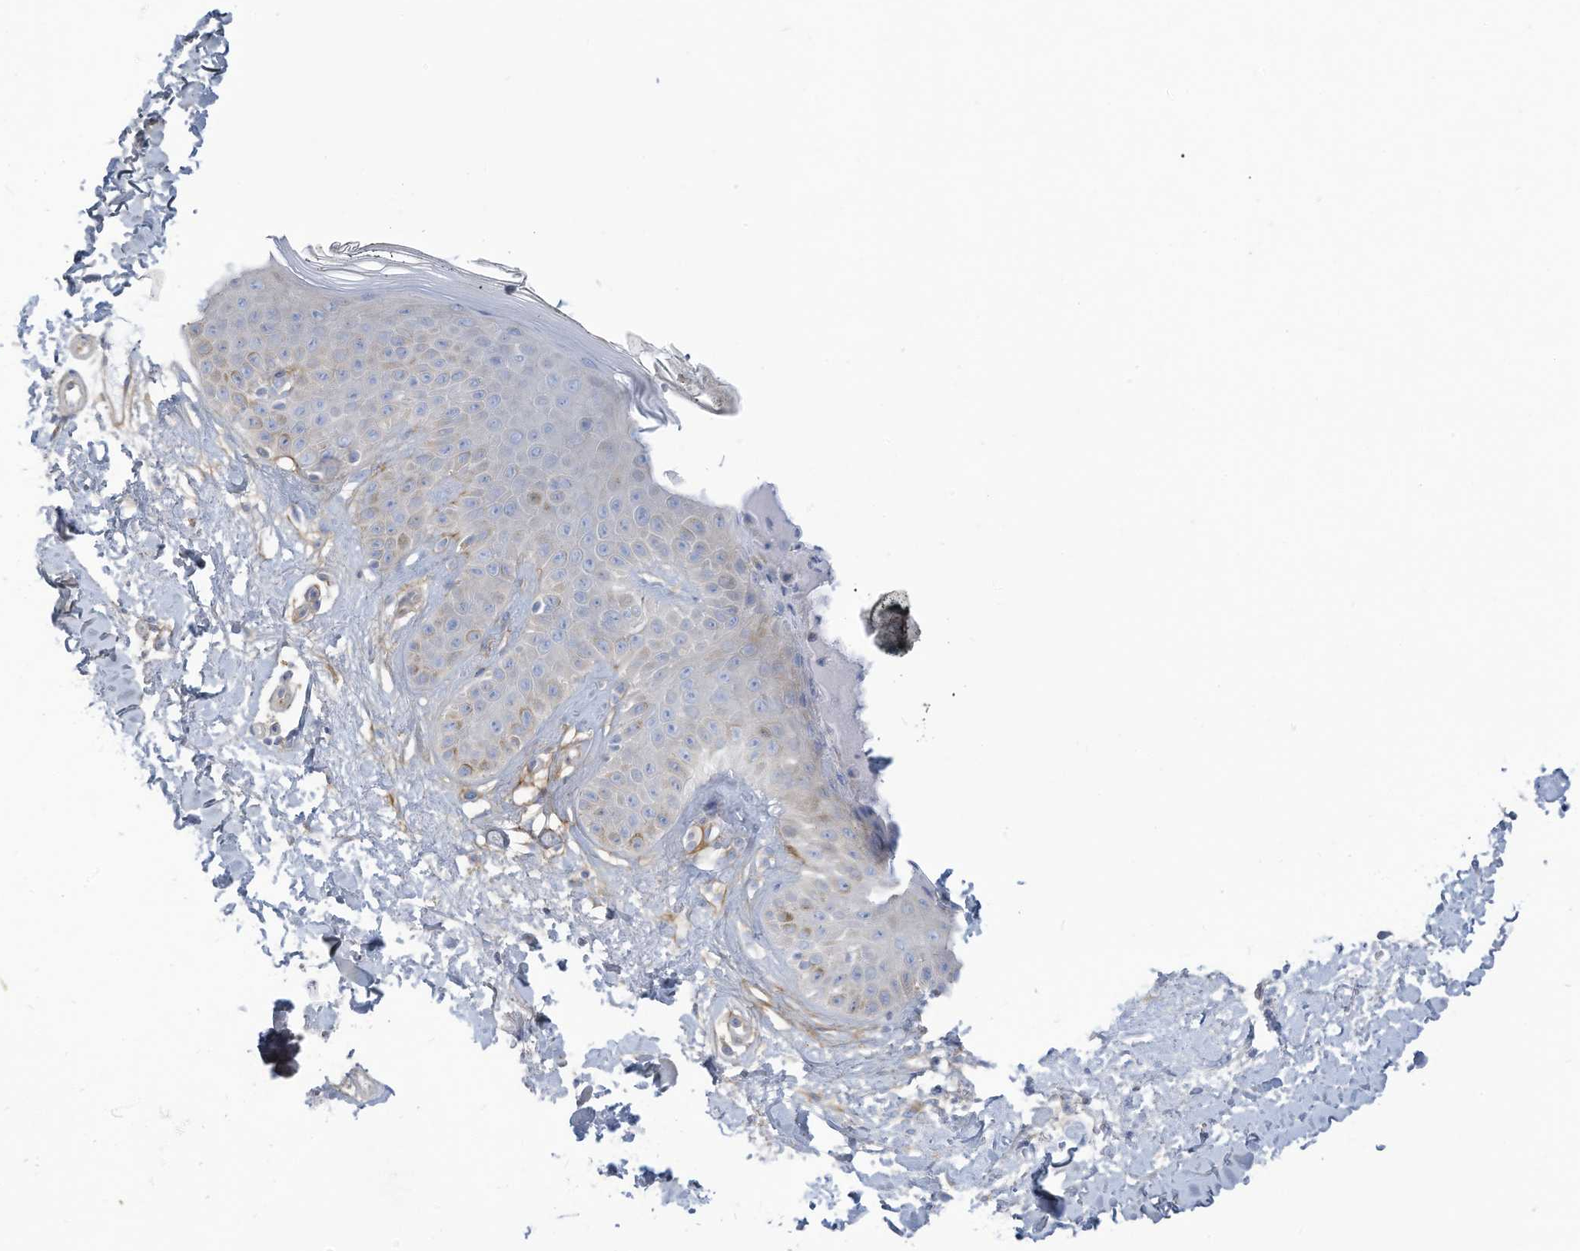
{"staining": {"intensity": "moderate", "quantity": "25%-75%", "location": "cytoplasmic/membranous"}, "tissue": "skin", "cell_type": "Fibroblasts", "image_type": "normal", "snomed": [{"axis": "morphology", "description": "Normal tissue, NOS"}, {"axis": "topography", "description": "Skin"}], "caption": "Moderate cytoplasmic/membranous expression is appreciated in about 25%-75% of fibroblasts in unremarkable skin.", "gene": "TRMT2B", "patient": {"sex": "female", "age": 64}}